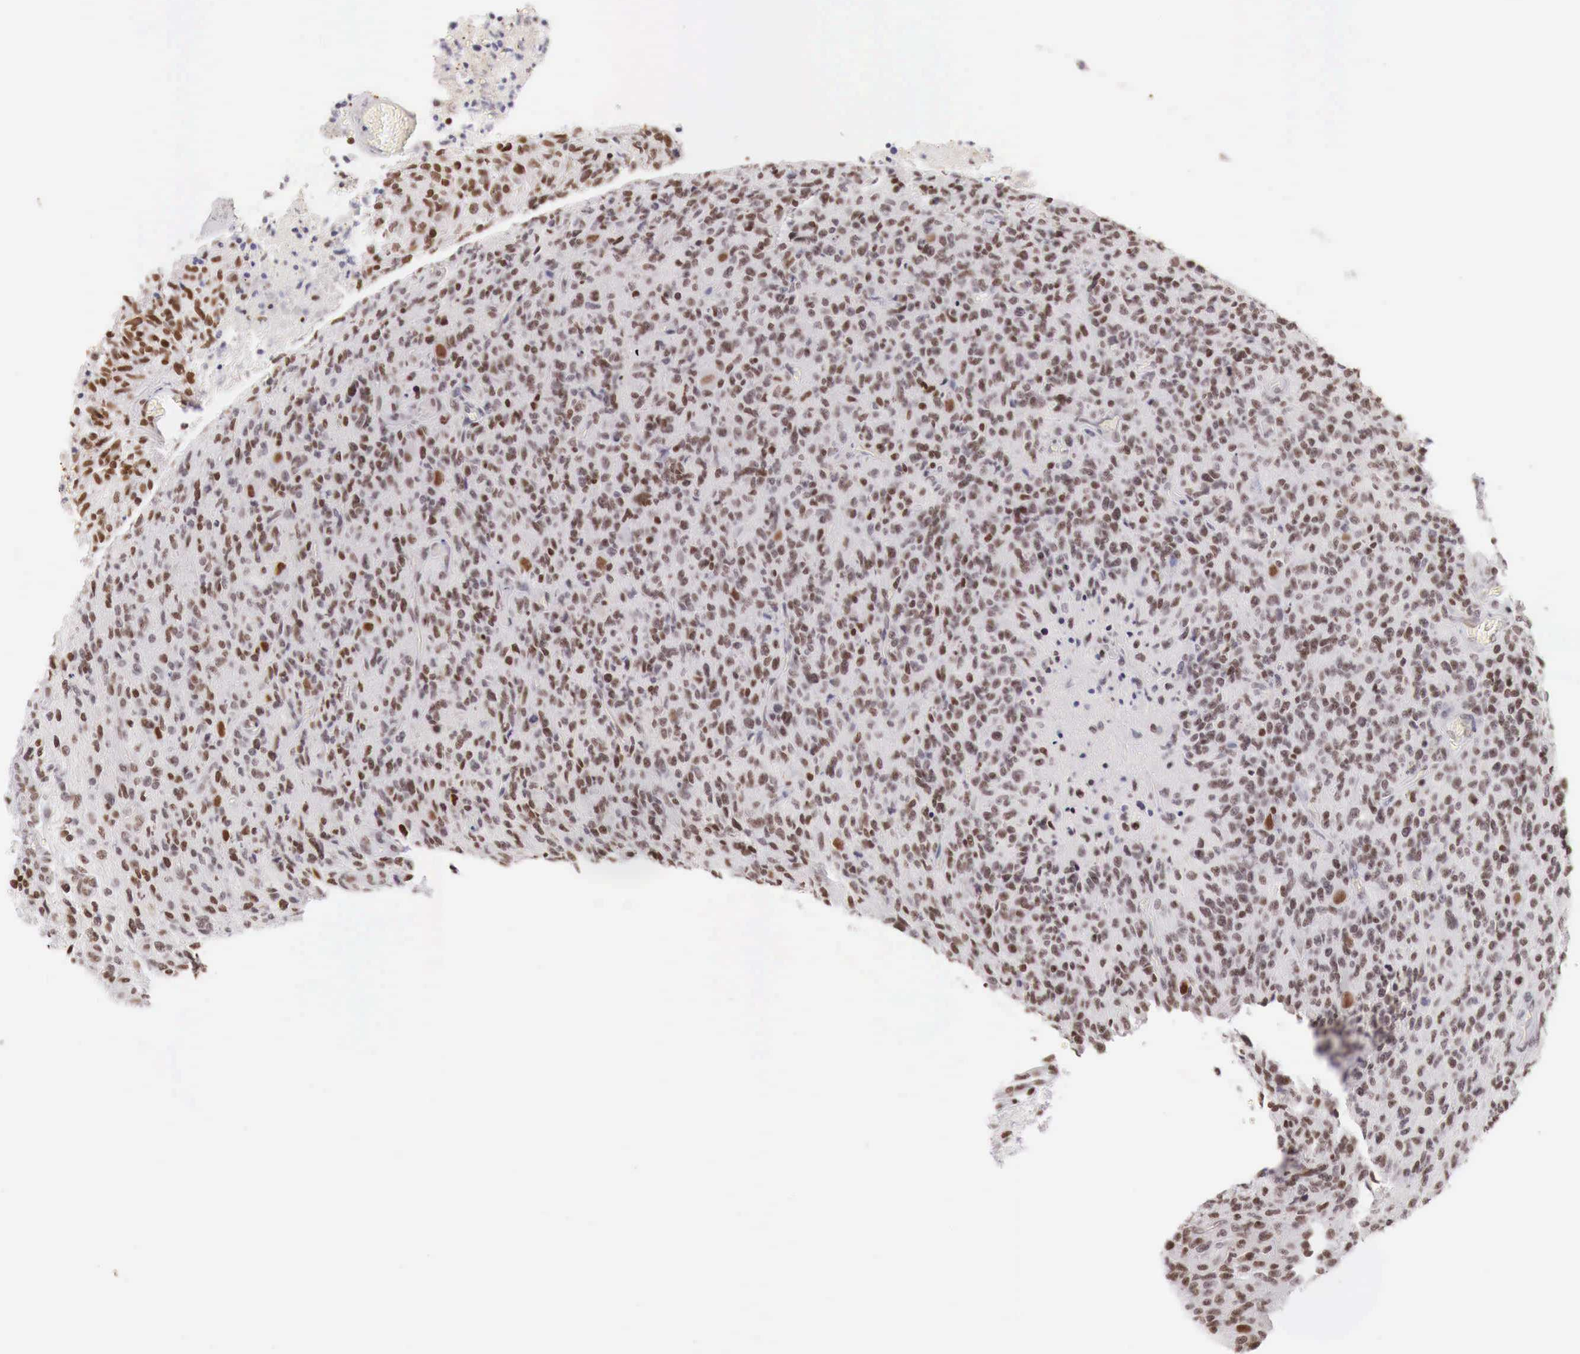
{"staining": {"intensity": "moderate", "quantity": "25%-75%", "location": "nuclear"}, "tissue": "glioma", "cell_type": "Tumor cells", "image_type": "cancer", "snomed": [{"axis": "morphology", "description": "Glioma, malignant, High grade"}, {"axis": "topography", "description": "Brain"}], "caption": "Immunohistochemistry (IHC) photomicrograph of neoplastic tissue: glioma stained using immunohistochemistry (IHC) exhibits medium levels of moderate protein expression localized specifically in the nuclear of tumor cells, appearing as a nuclear brown color.", "gene": "PHF14", "patient": {"sex": "male", "age": 36}}